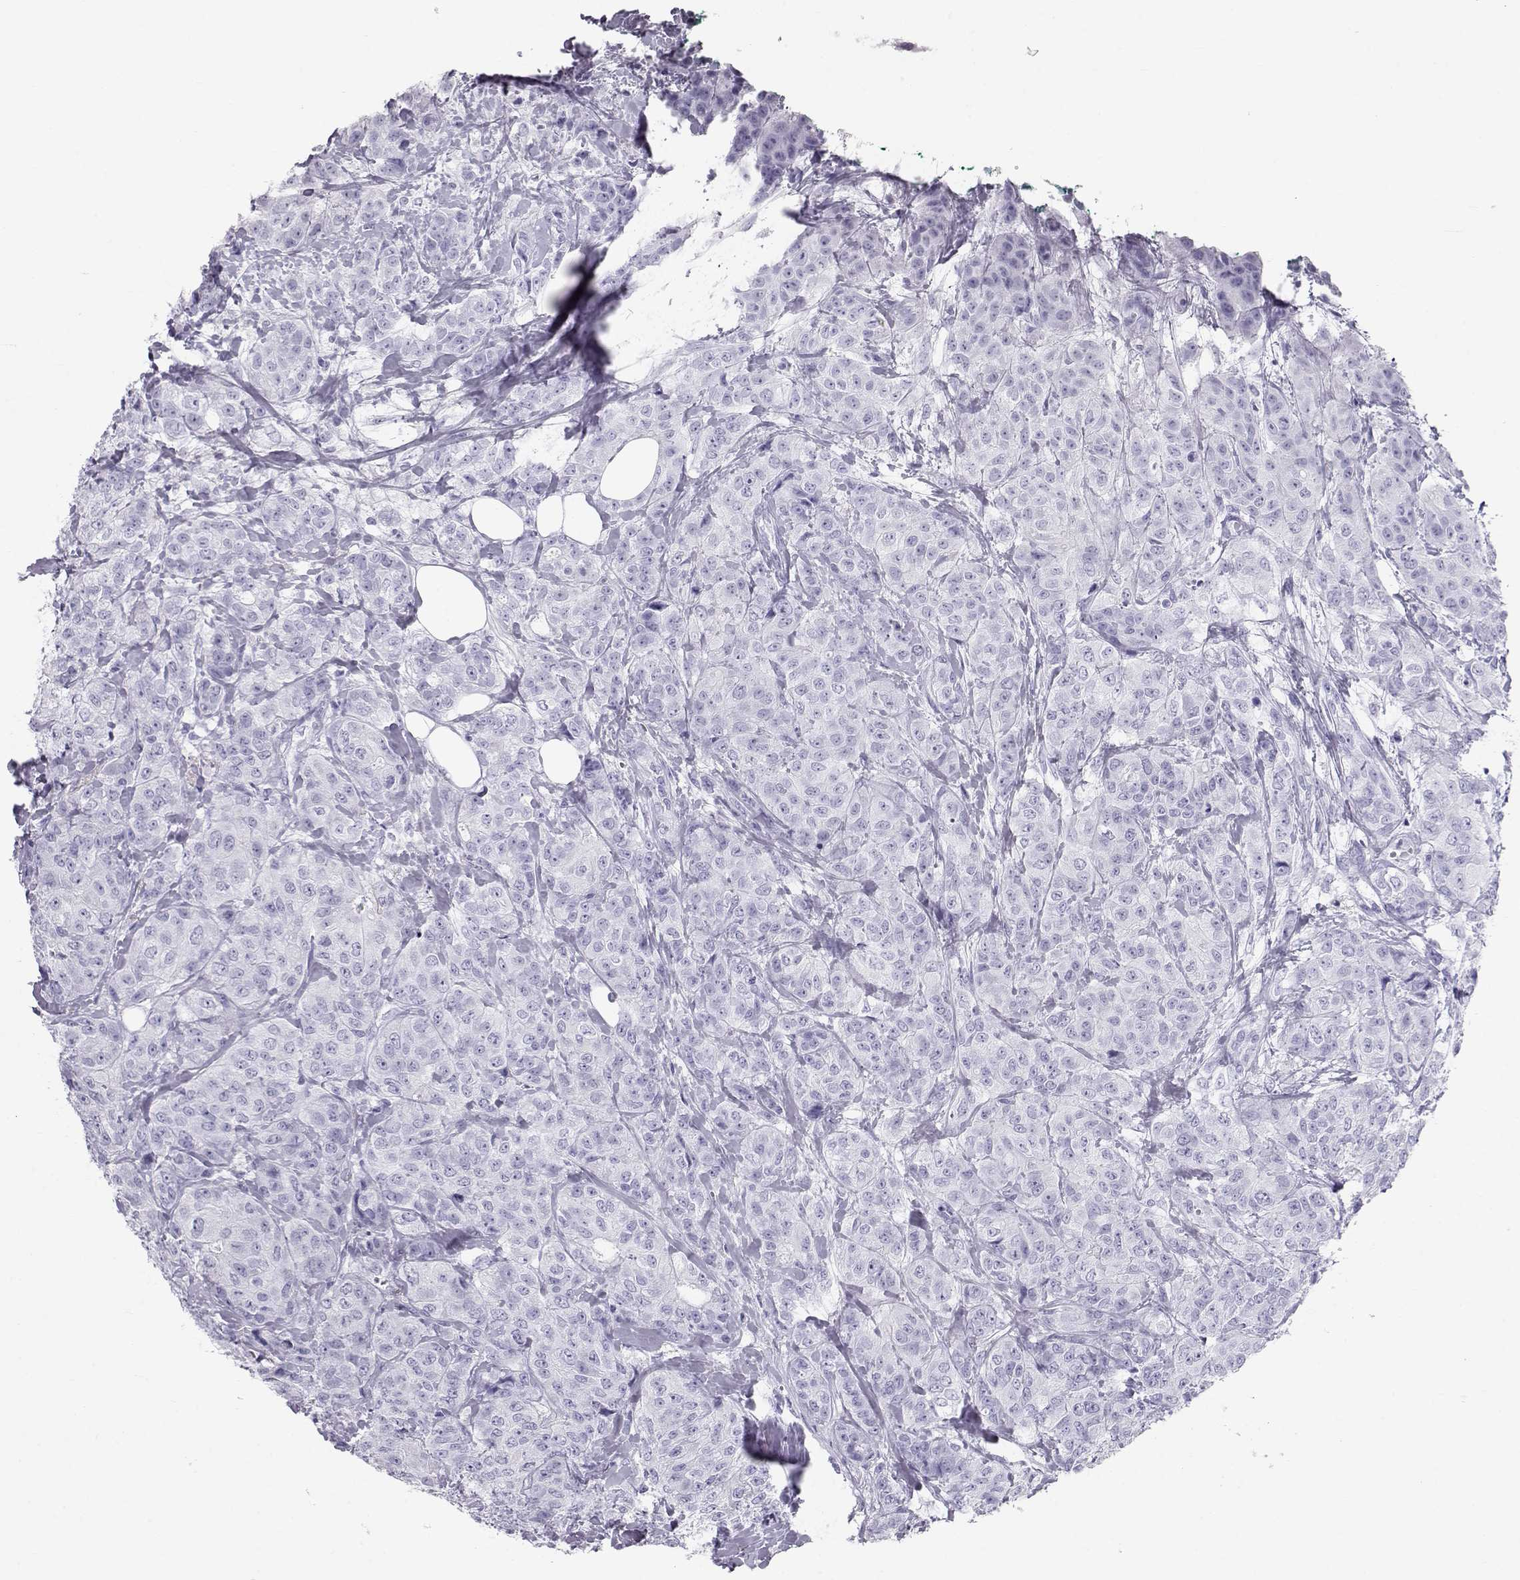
{"staining": {"intensity": "negative", "quantity": "none", "location": "none"}, "tissue": "breast cancer", "cell_type": "Tumor cells", "image_type": "cancer", "snomed": [{"axis": "morphology", "description": "Duct carcinoma"}, {"axis": "topography", "description": "Breast"}], "caption": "The histopathology image reveals no staining of tumor cells in invasive ductal carcinoma (breast).", "gene": "RD3", "patient": {"sex": "female", "age": 43}}